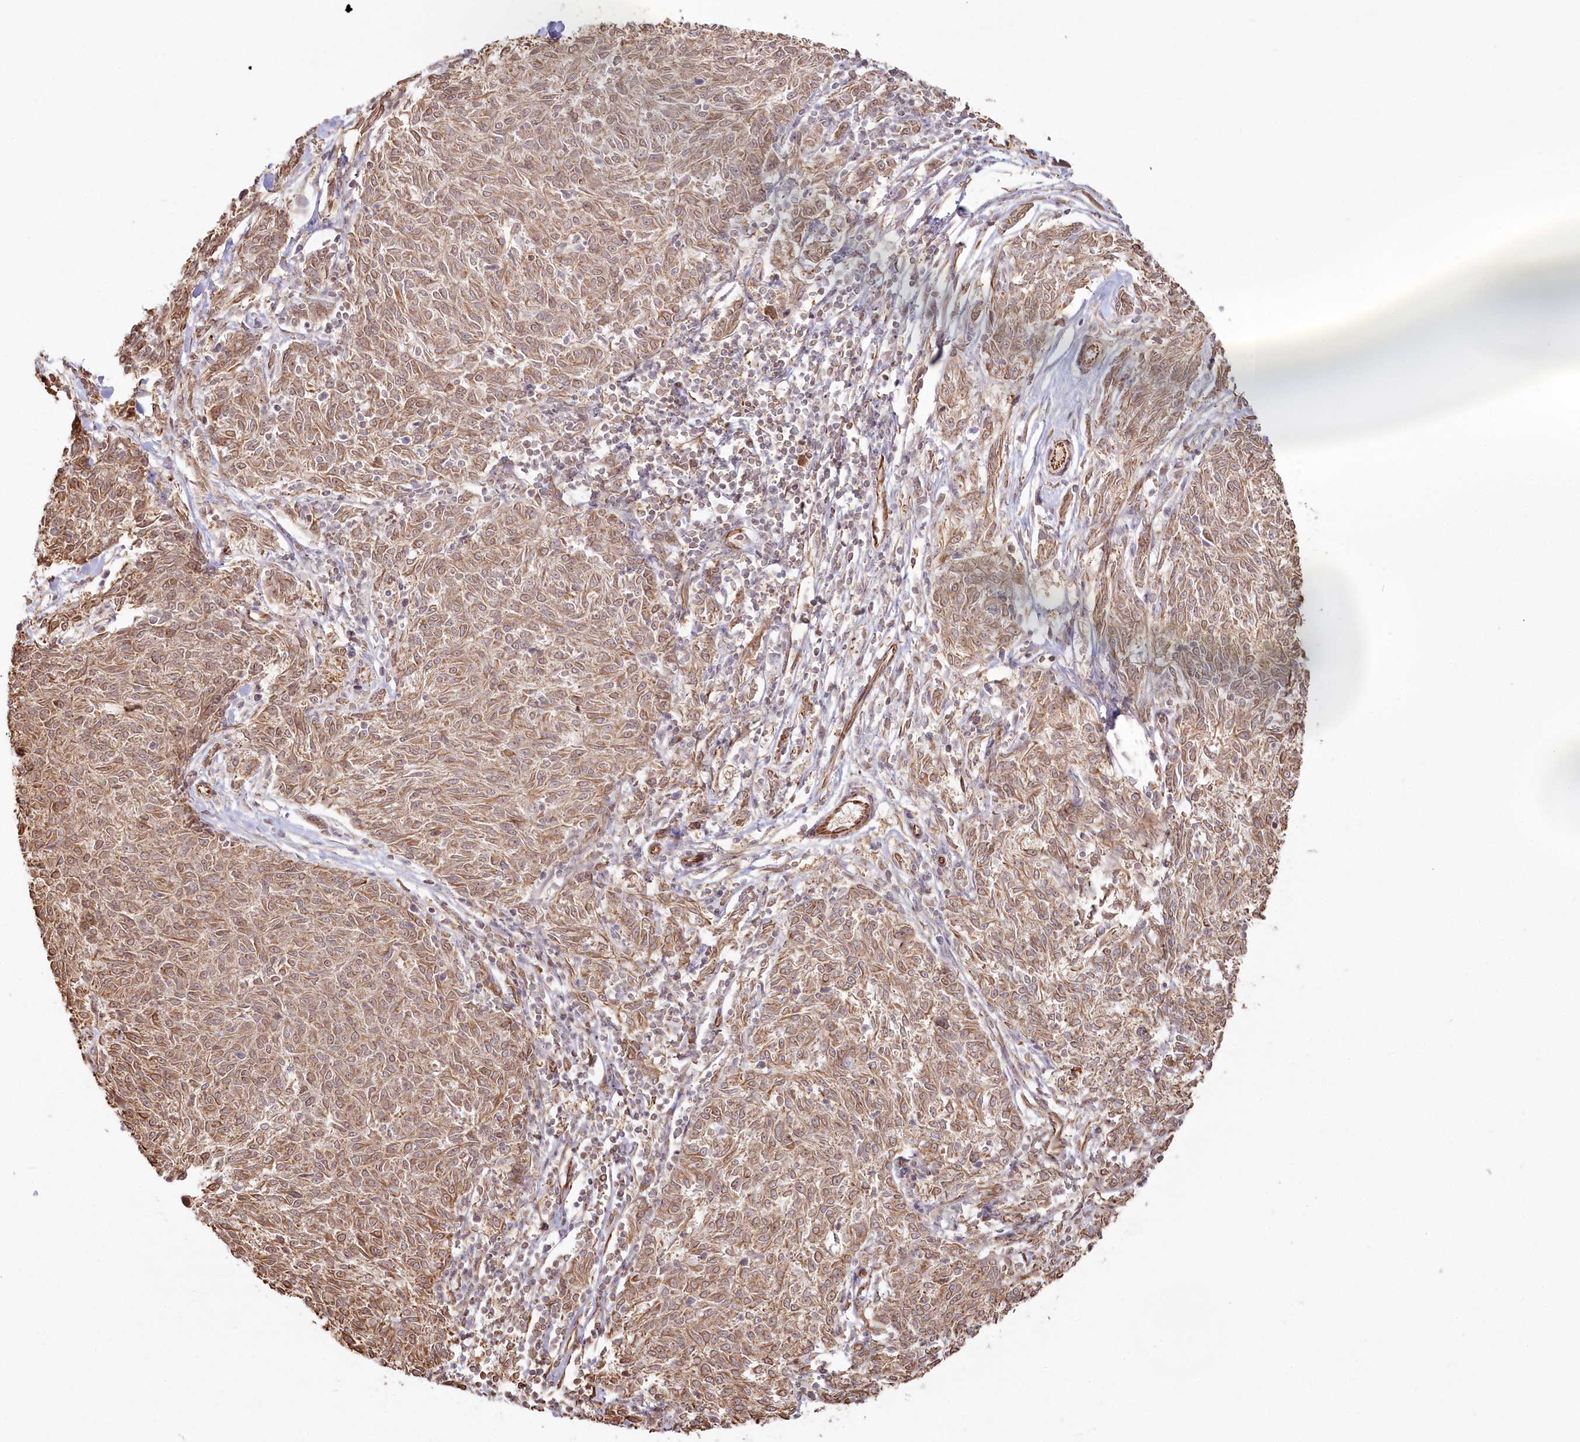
{"staining": {"intensity": "moderate", "quantity": ">75%", "location": "cytoplasmic/membranous"}, "tissue": "melanoma", "cell_type": "Tumor cells", "image_type": "cancer", "snomed": [{"axis": "morphology", "description": "Malignant melanoma, NOS"}, {"axis": "topography", "description": "Skin"}], "caption": "Approximately >75% of tumor cells in human melanoma display moderate cytoplasmic/membranous protein expression as visualized by brown immunohistochemical staining.", "gene": "TTC1", "patient": {"sex": "female", "age": 72}}